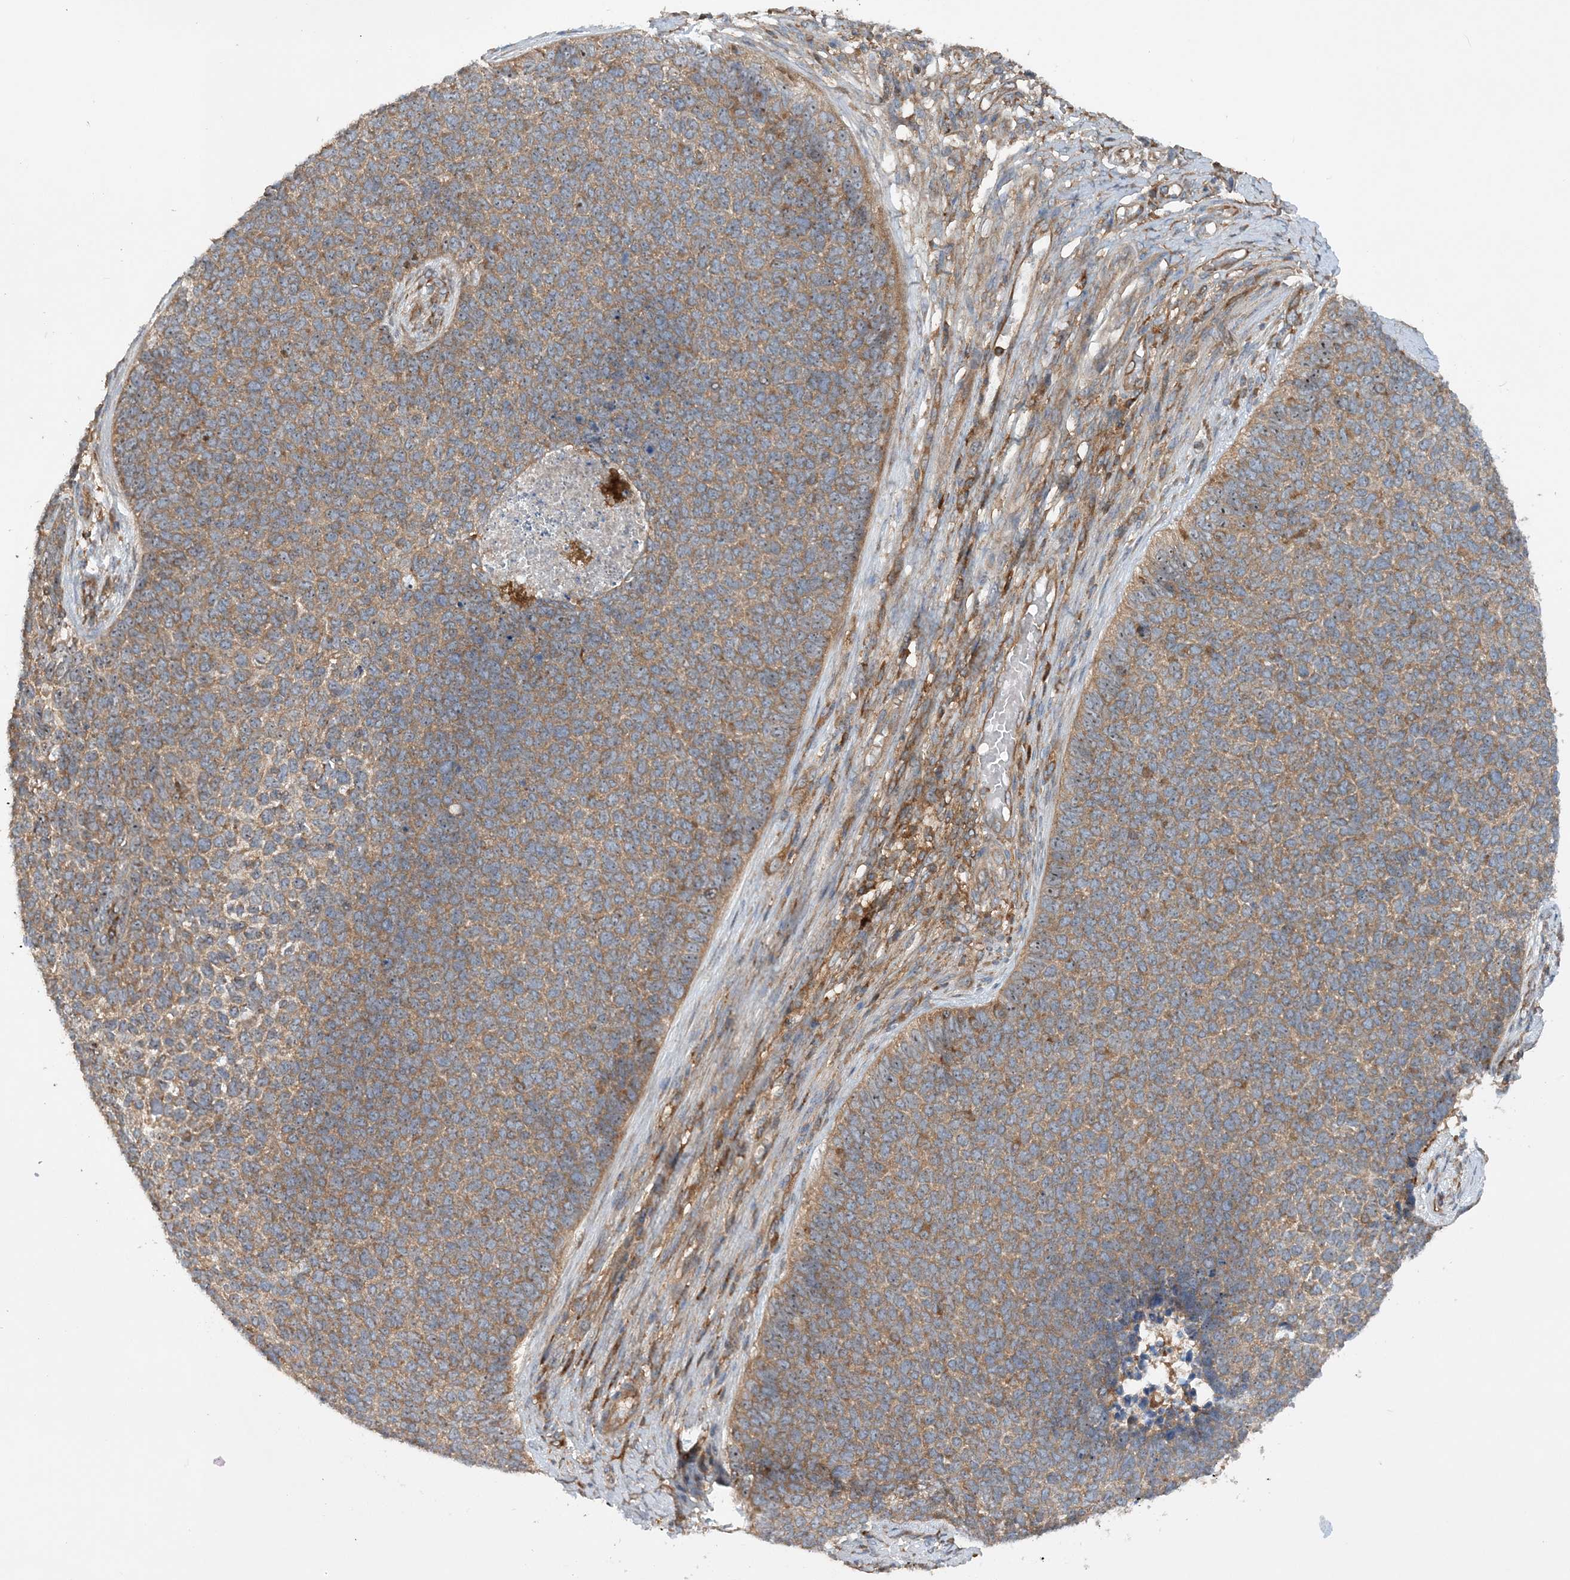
{"staining": {"intensity": "moderate", "quantity": ">75%", "location": "cytoplasmic/membranous"}, "tissue": "skin cancer", "cell_type": "Tumor cells", "image_type": "cancer", "snomed": [{"axis": "morphology", "description": "Basal cell carcinoma"}, {"axis": "topography", "description": "Skin"}], "caption": "Brown immunohistochemical staining in skin basal cell carcinoma displays moderate cytoplasmic/membranous positivity in approximately >75% of tumor cells.", "gene": "ACAP2", "patient": {"sex": "female", "age": 84}}